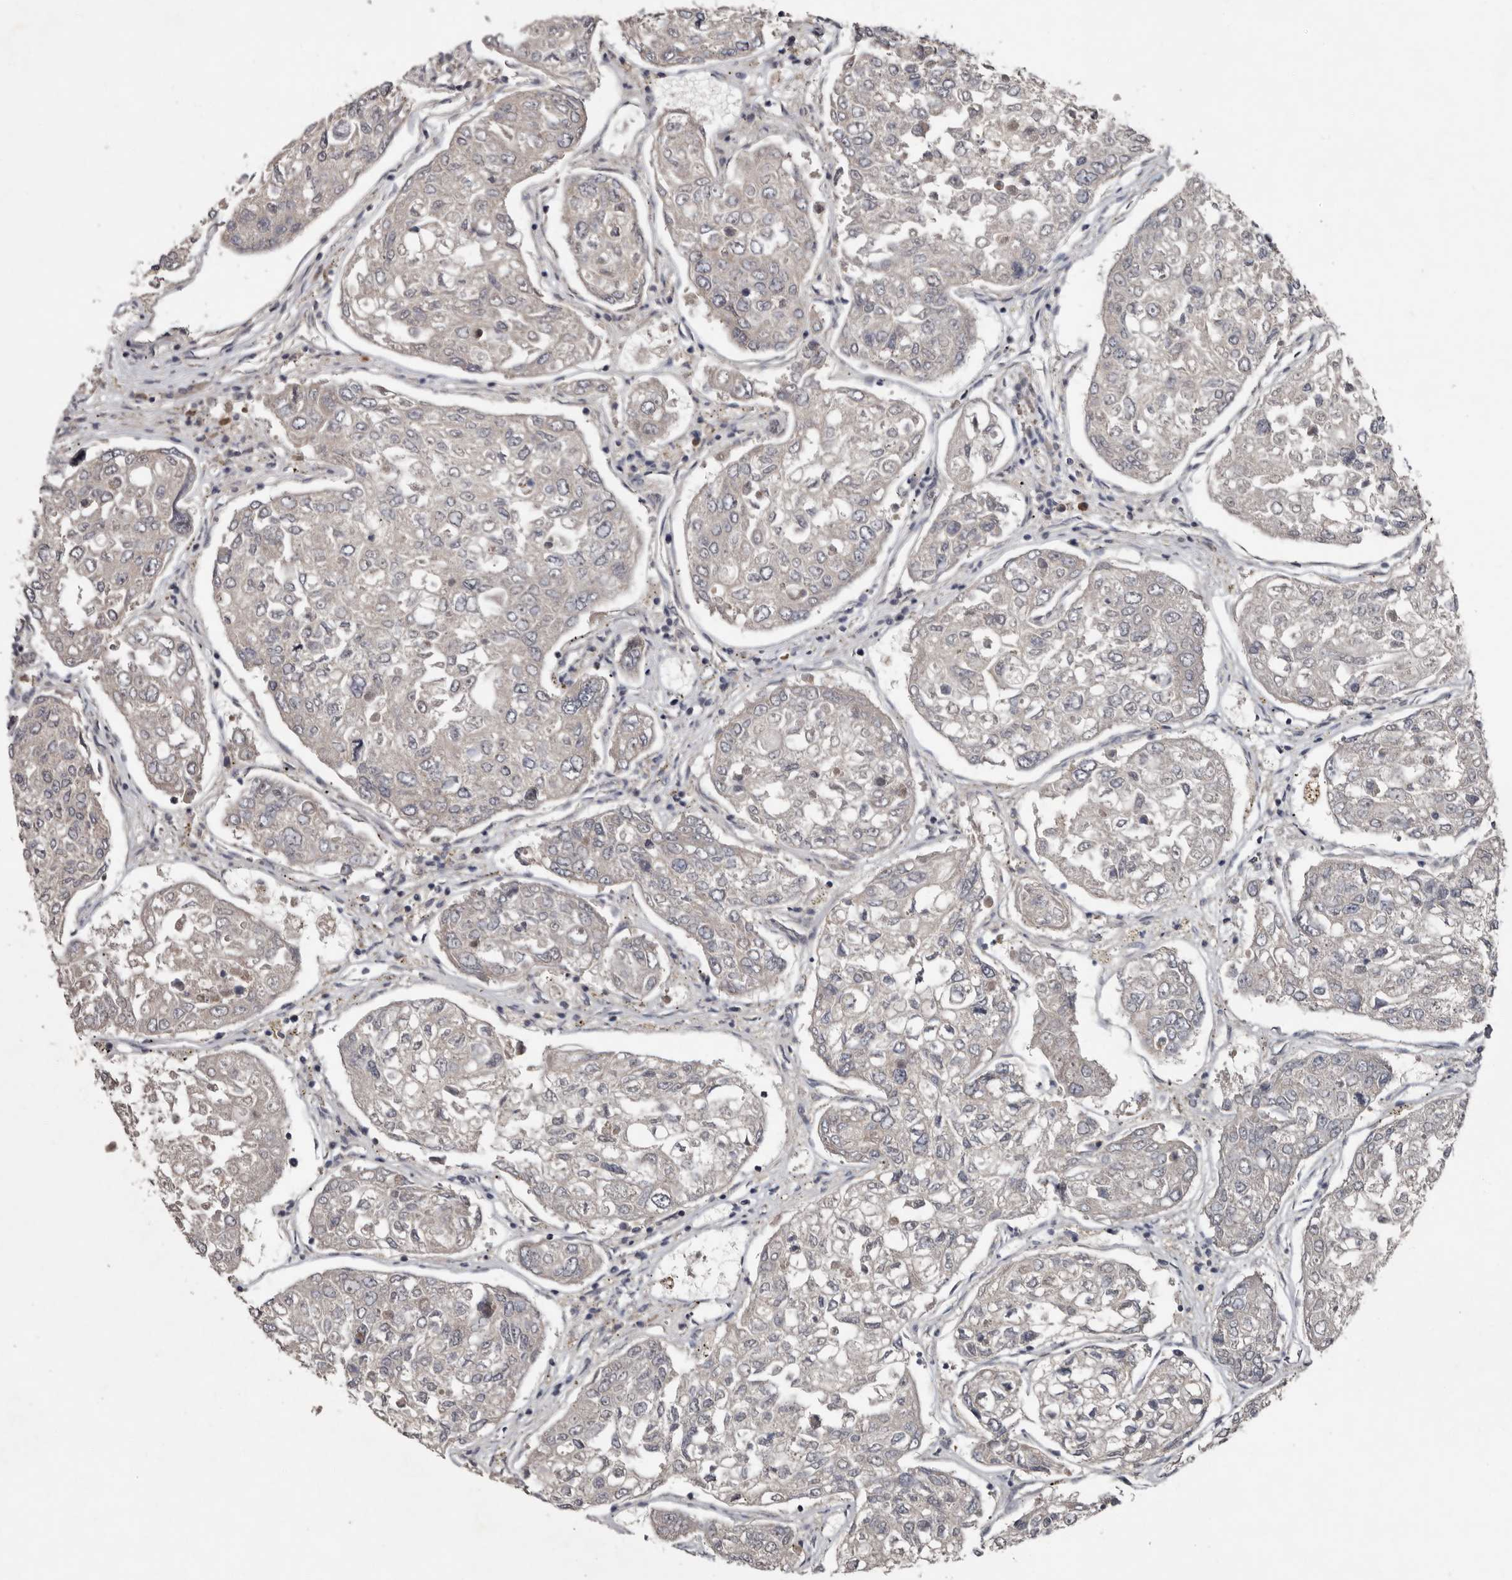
{"staining": {"intensity": "negative", "quantity": "none", "location": "none"}, "tissue": "urothelial cancer", "cell_type": "Tumor cells", "image_type": "cancer", "snomed": [{"axis": "morphology", "description": "Urothelial carcinoma, High grade"}, {"axis": "topography", "description": "Lymph node"}, {"axis": "topography", "description": "Urinary bladder"}], "caption": "A histopathology image of urothelial cancer stained for a protein exhibits no brown staining in tumor cells.", "gene": "CHML", "patient": {"sex": "male", "age": 51}}